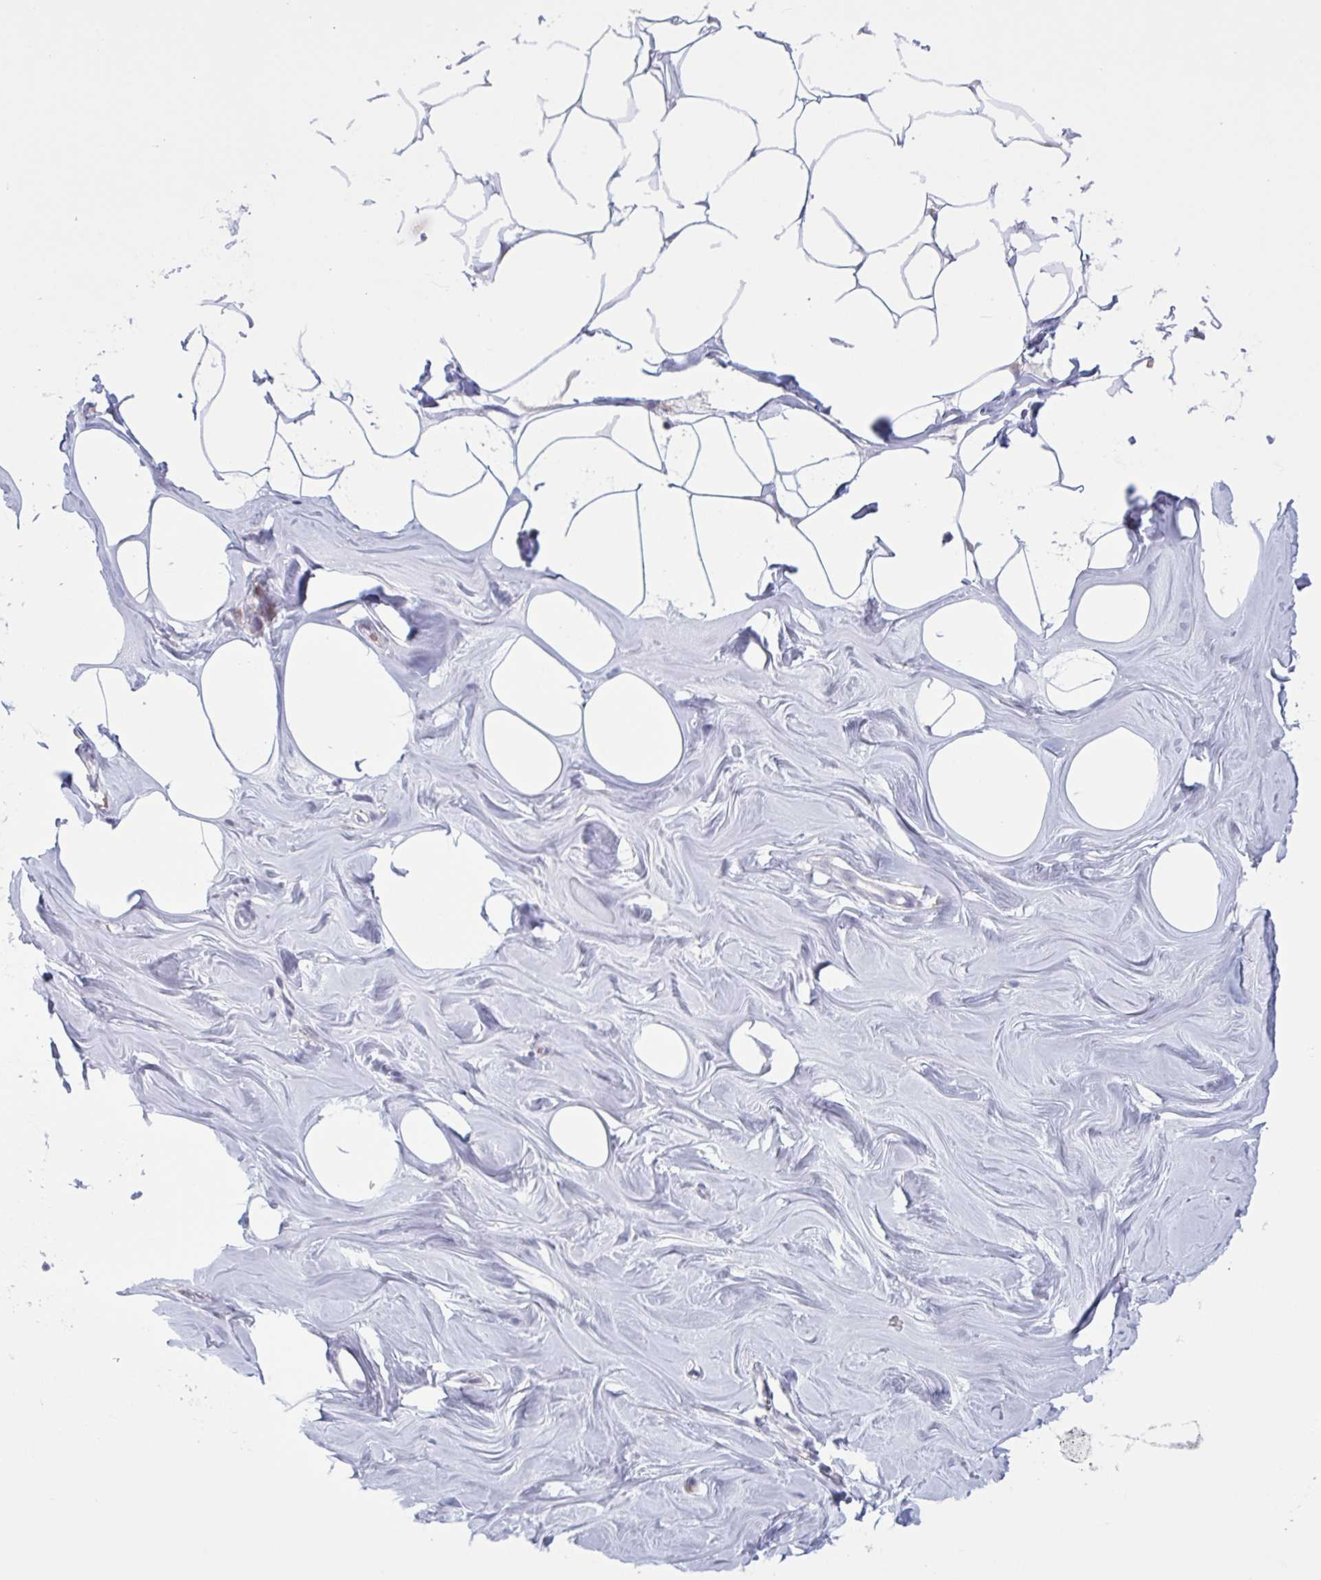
{"staining": {"intensity": "negative", "quantity": "none", "location": "none"}, "tissue": "breast", "cell_type": "Adipocytes", "image_type": "normal", "snomed": [{"axis": "morphology", "description": "Normal tissue, NOS"}, {"axis": "topography", "description": "Breast"}], "caption": "DAB immunohistochemical staining of benign breast displays no significant expression in adipocytes.", "gene": "HSD11B2", "patient": {"sex": "female", "age": 27}}